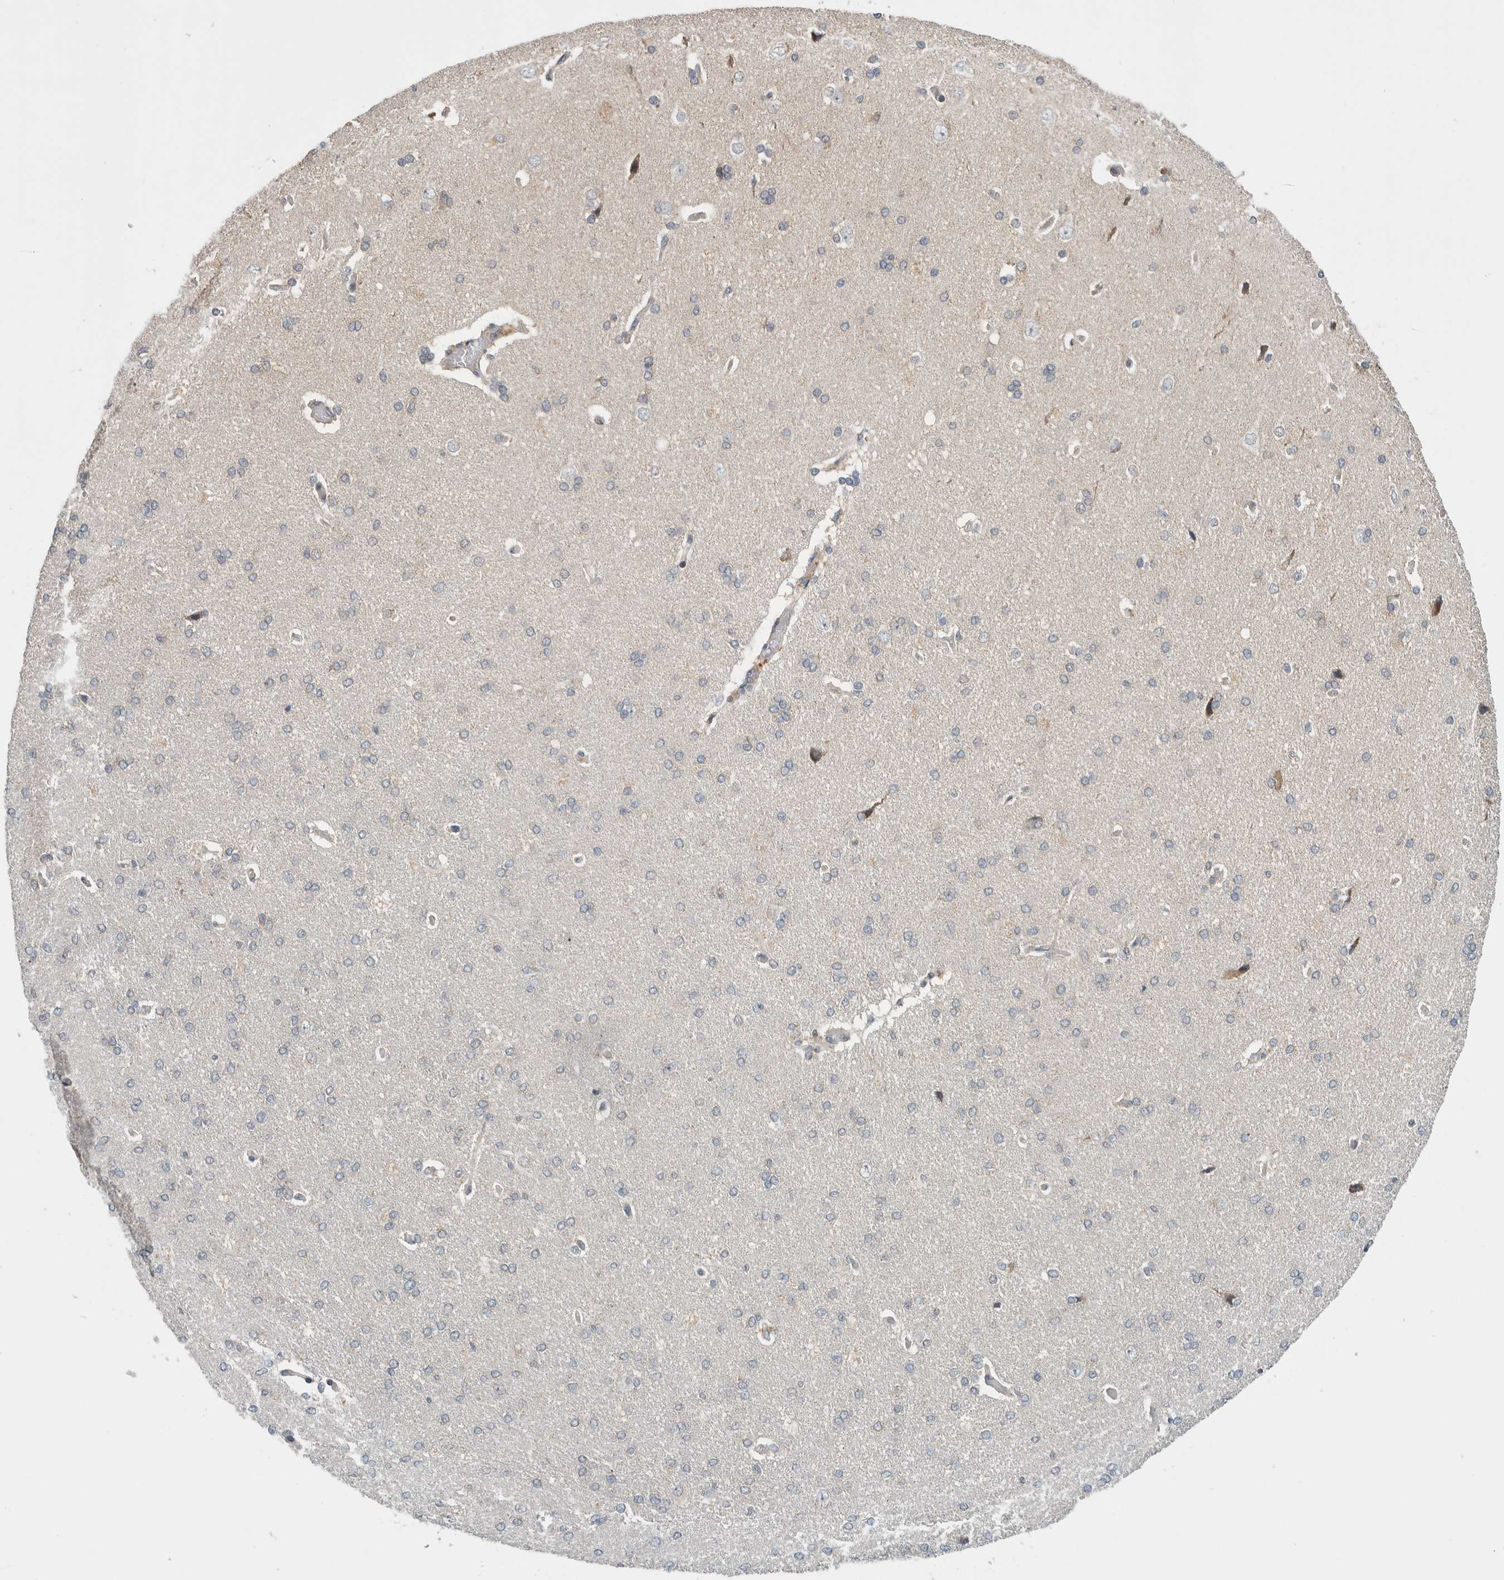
{"staining": {"intensity": "negative", "quantity": "none", "location": "none"}, "tissue": "cerebral cortex", "cell_type": "Endothelial cells", "image_type": "normal", "snomed": [{"axis": "morphology", "description": "Normal tissue, NOS"}, {"axis": "topography", "description": "Cerebral cortex"}], "caption": "This image is of benign cerebral cortex stained with immunohistochemistry (IHC) to label a protein in brown with the nuclei are counter-stained blue. There is no expression in endothelial cells. (DAB (3,3'-diaminobenzidine) immunohistochemistry, high magnification).", "gene": "SHPK", "patient": {"sex": "male", "age": 62}}